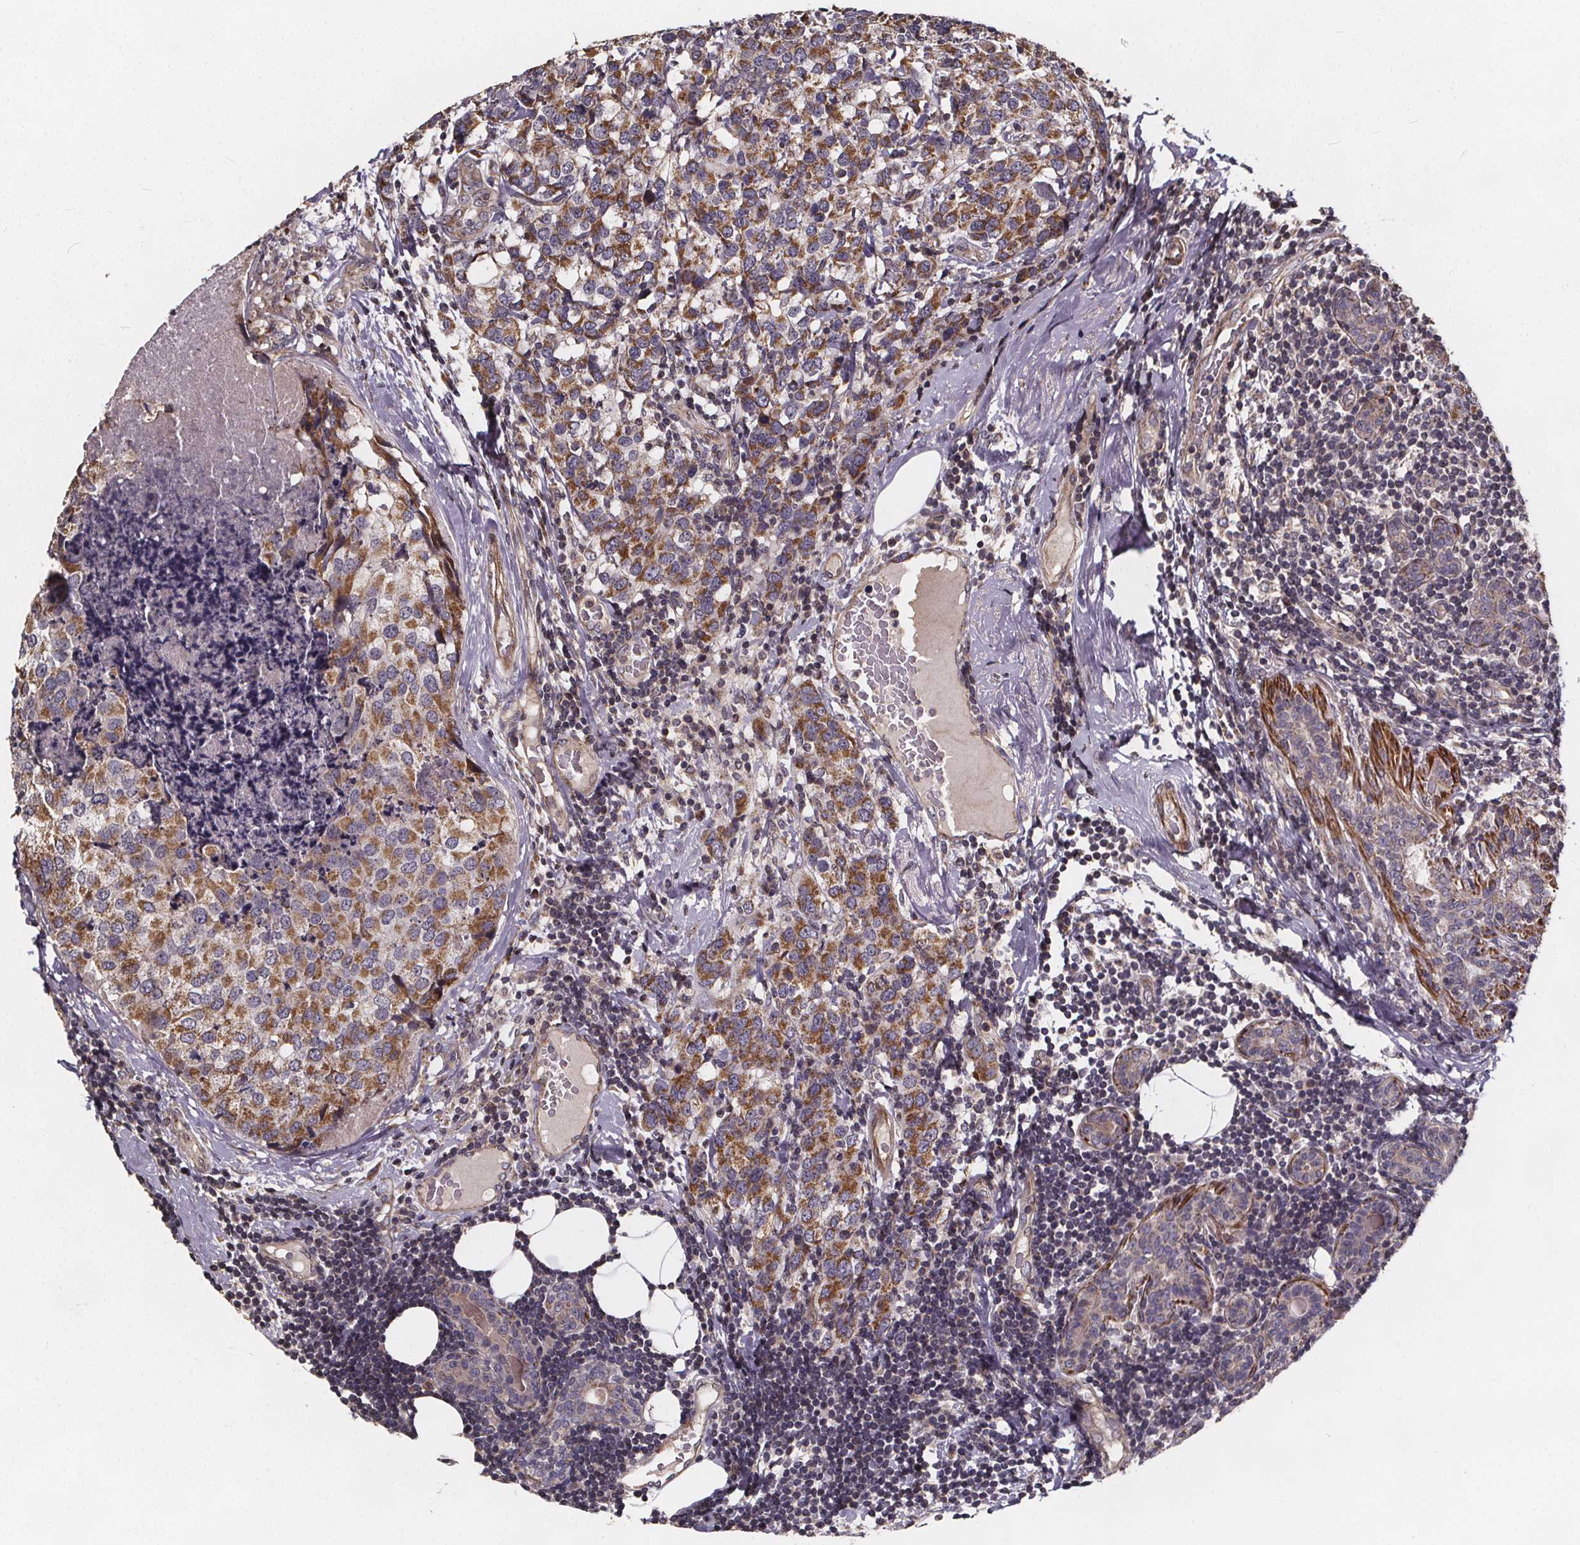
{"staining": {"intensity": "moderate", "quantity": ">75%", "location": "cytoplasmic/membranous"}, "tissue": "breast cancer", "cell_type": "Tumor cells", "image_type": "cancer", "snomed": [{"axis": "morphology", "description": "Lobular carcinoma"}, {"axis": "topography", "description": "Breast"}], "caption": "Breast lobular carcinoma was stained to show a protein in brown. There is medium levels of moderate cytoplasmic/membranous positivity in approximately >75% of tumor cells. (DAB = brown stain, brightfield microscopy at high magnification).", "gene": "YME1L1", "patient": {"sex": "female", "age": 59}}